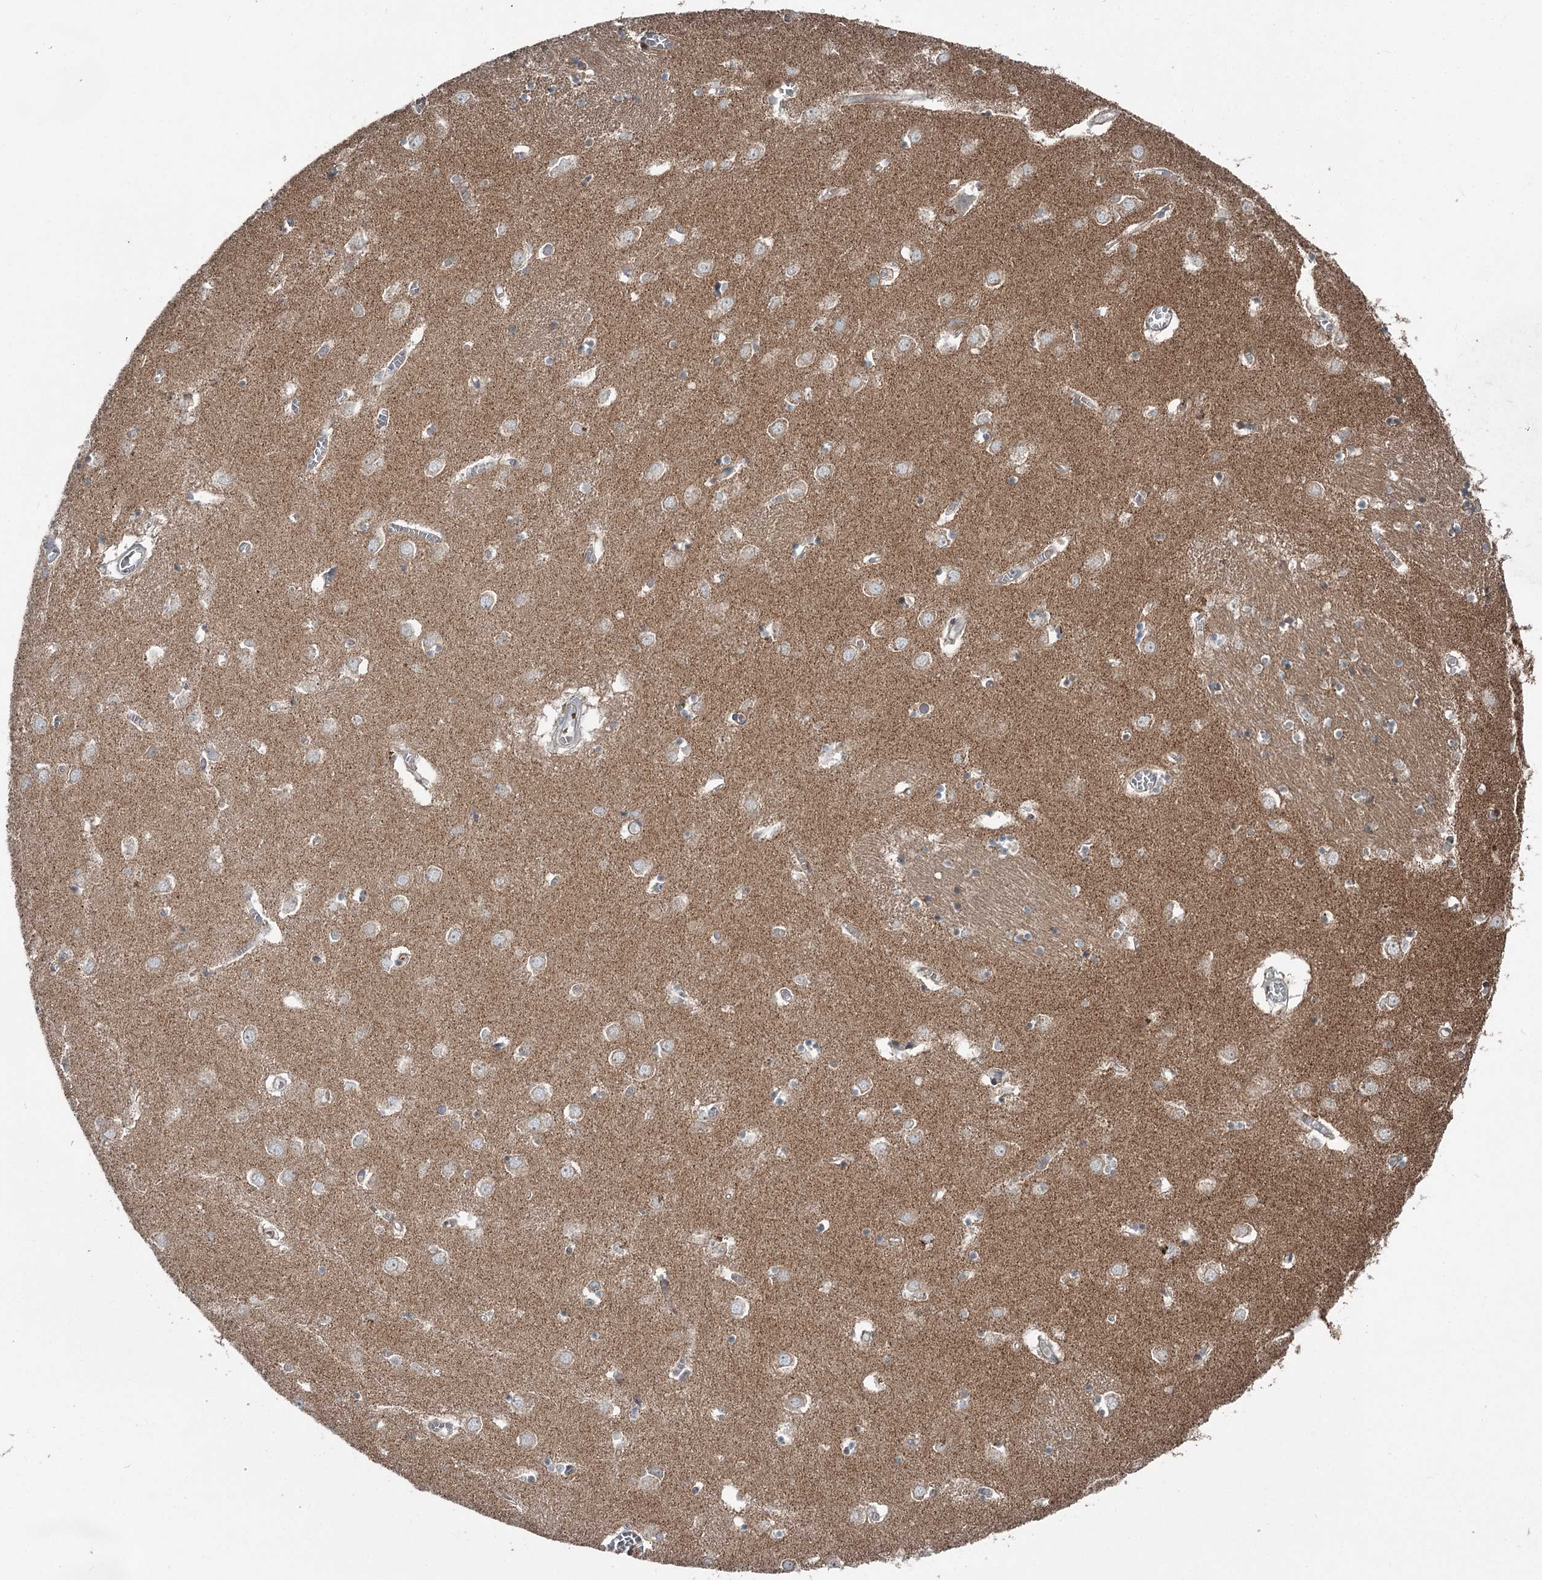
{"staining": {"intensity": "weak", "quantity": "25%-75%", "location": "cytoplasmic/membranous"}, "tissue": "caudate", "cell_type": "Glial cells", "image_type": "normal", "snomed": [{"axis": "morphology", "description": "Normal tissue, NOS"}, {"axis": "topography", "description": "Lateral ventricle wall"}], "caption": "IHC (DAB) staining of normal human caudate reveals weak cytoplasmic/membranous protein positivity in about 25%-75% of glial cells. The protein of interest is shown in brown color, while the nuclei are stained blue.", "gene": "RASSF8", "patient": {"sex": "male", "age": 70}}